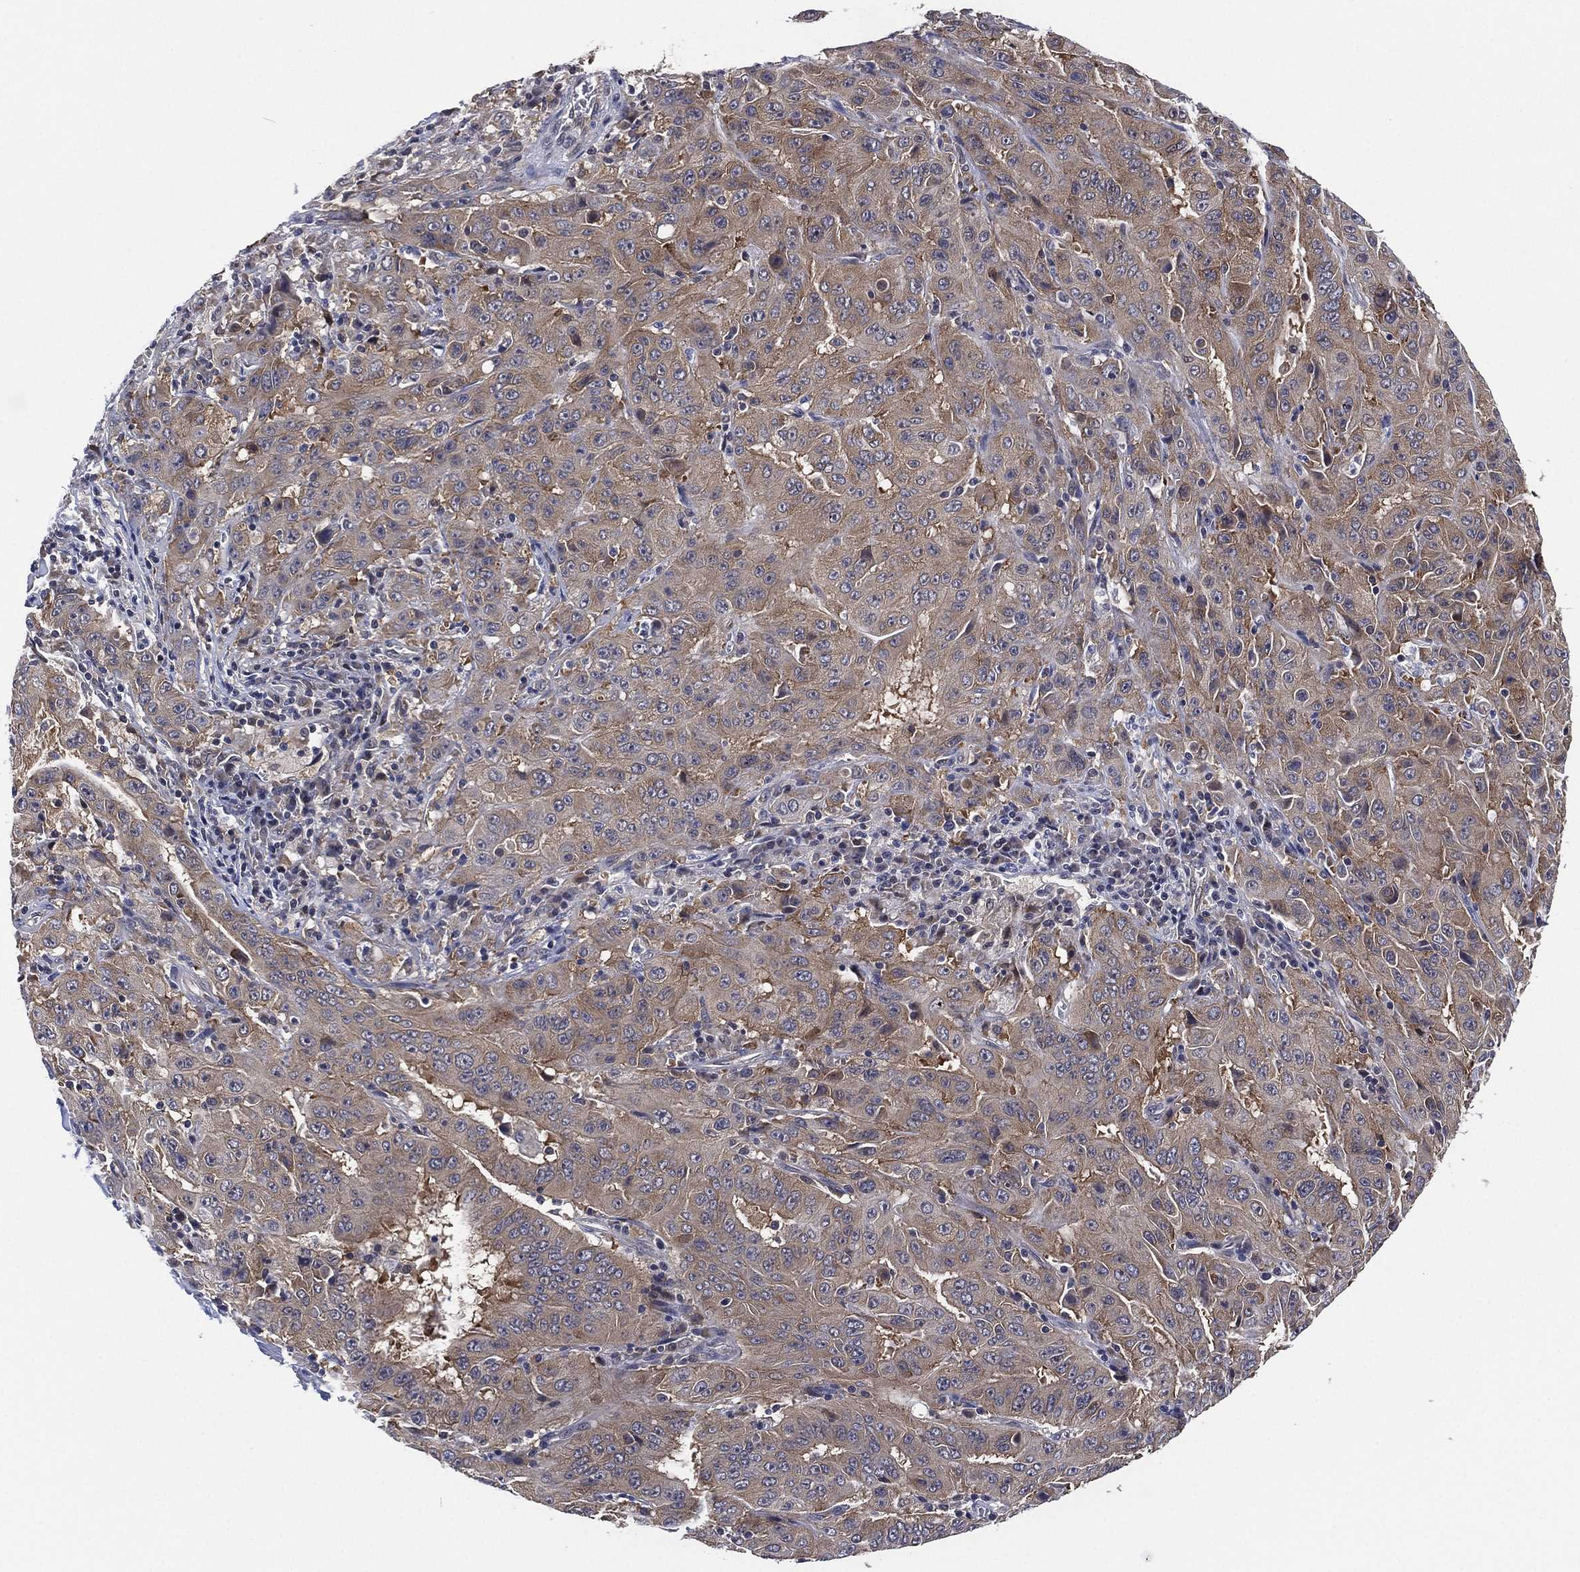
{"staining": {"intensity": "moderate", "quantity": "25%-75%", "location": "cytoplasmic/membranous"}, "tissue": "pancreatic cancer", "cell_type": "Tumor cells", "image_type": "cancer", "snomed": [{"axis": "morphology", "description": "Adenocarcinoma, NOS"}, {"axis": "topography", "description": "Pancreas"}], "caption": "Immunohistochemical staining of human pancreatic cancer (adenocarcinoma) demonstrates medium levels of moderate cytoplasmic/membranous protein positivity in about 25%-75% of tumor cells. (DAB IHC with brightfield microscopy, high magnification).", "gene": "SELENOO", "patient": {"sex": "male", "age": 63}}